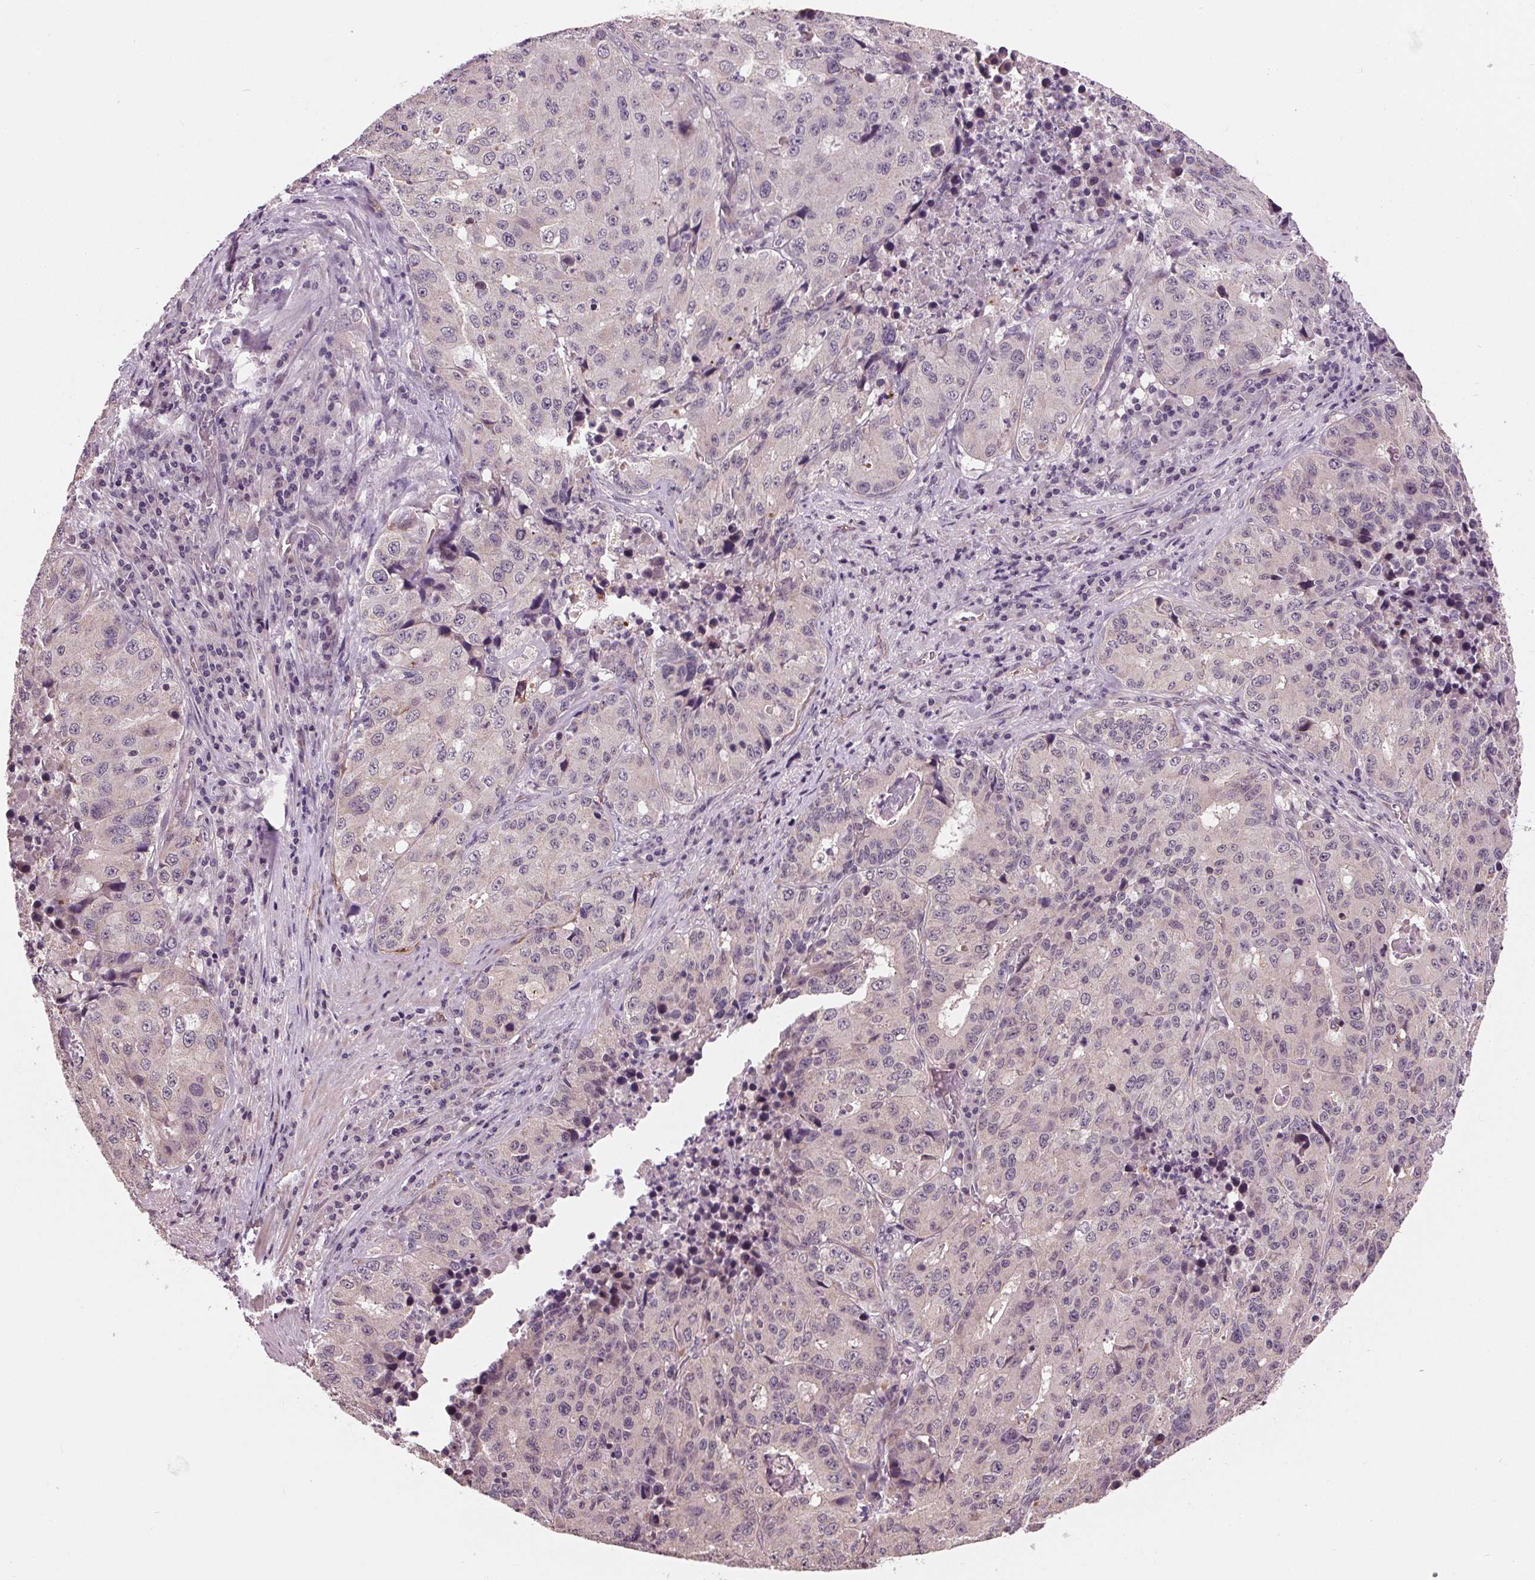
{"staining": {"intensity": "negative", "quantity": "none", "location": "none"}, "tissue": "stomach cancer", "cell_type": "Tumor cells", "image_type": "cancer", "snomed": [{"axis": "morphology", "description": "Adenocarcinoma, NOS"}, {"axis": "topography", "description": "Stomach"}], "caption": "Adenocarcinoma (stomach) stained for a protein using immunohistochemistry exhibits no positivity tumor cells.", "gene": "MAPK8", "patient": {"sex": "male", "age": 71}}